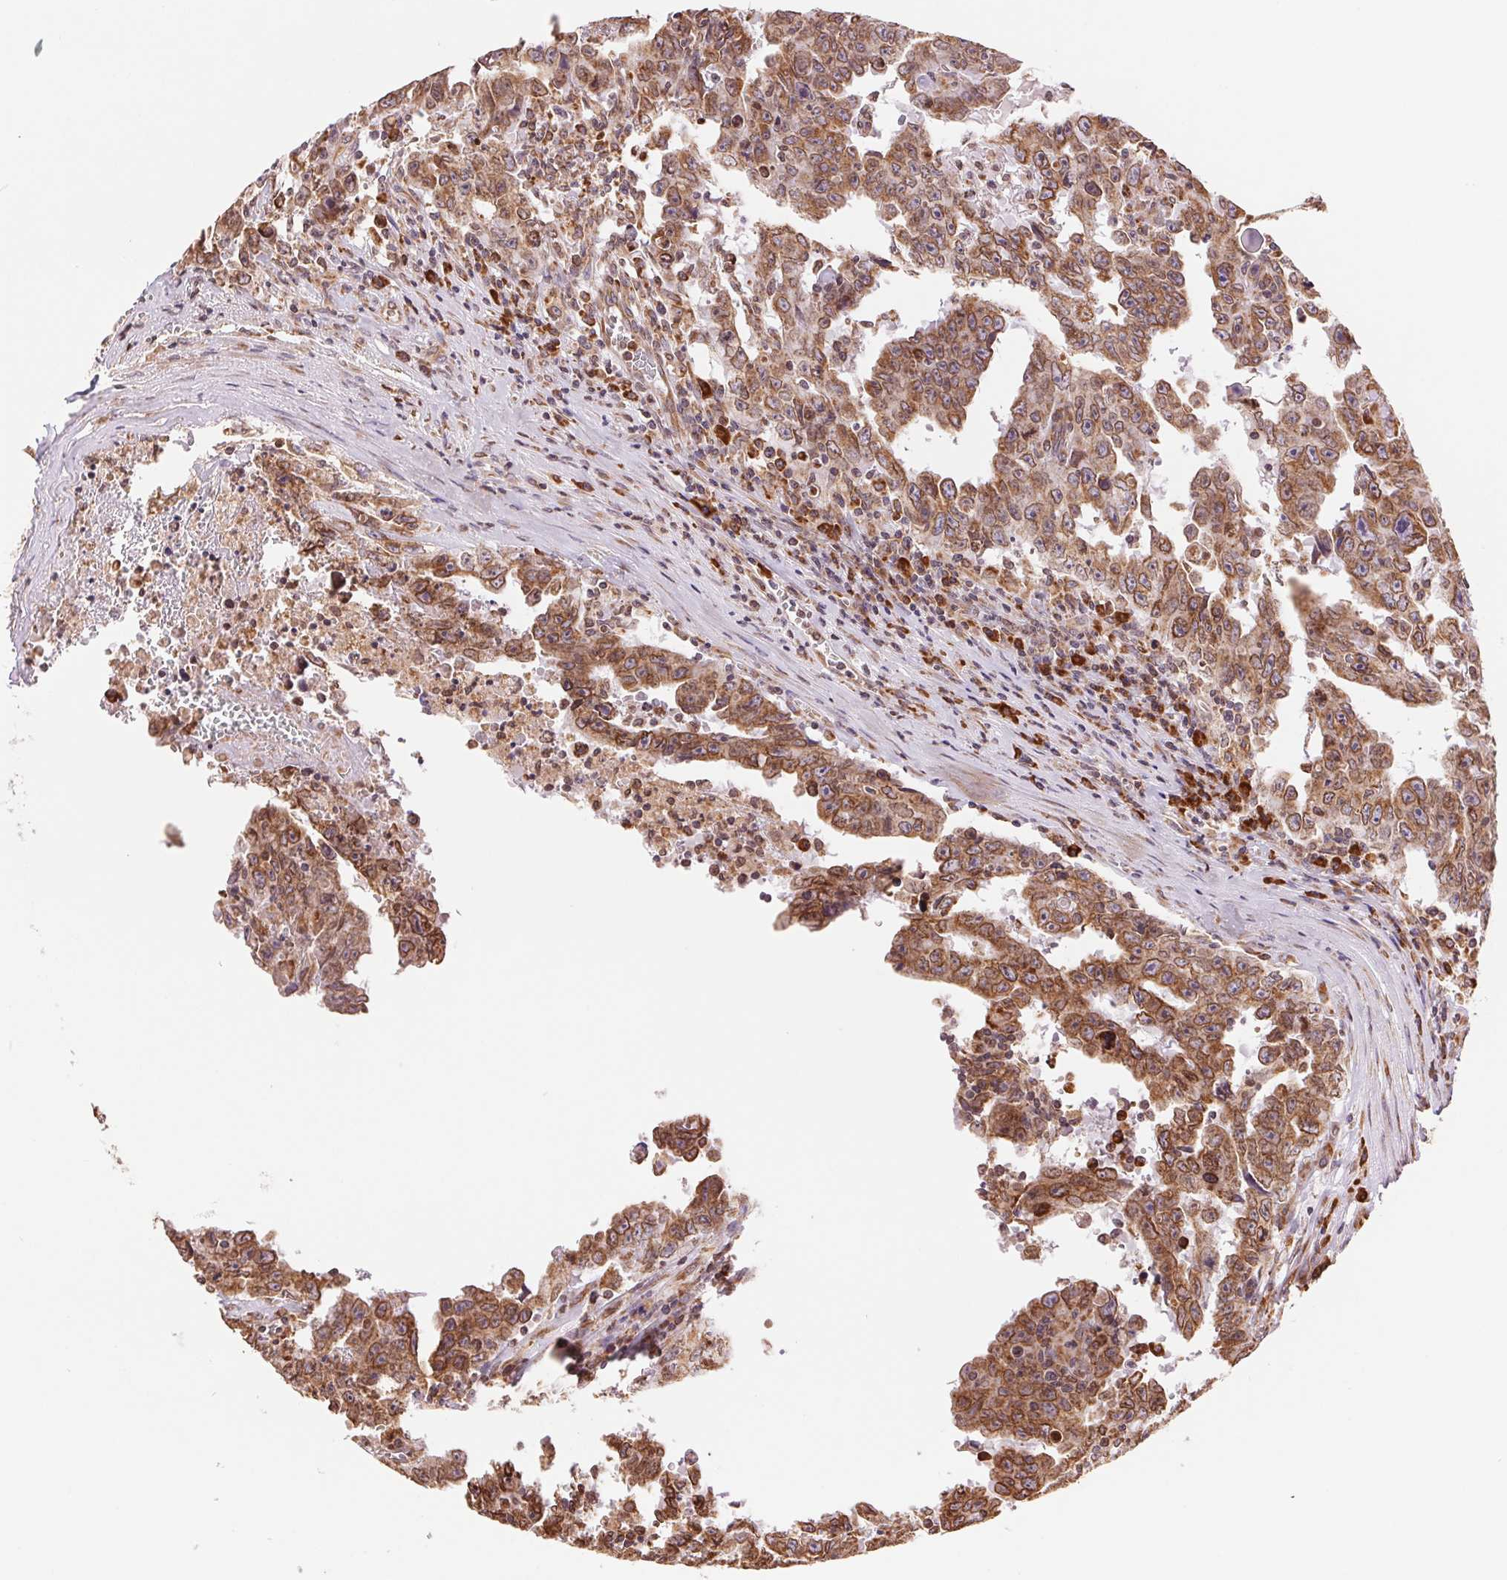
{"staining": {"intensity": "moderate", "quantity": ">75%", "location": "cytoplasmic/membranous,nuclear"}, "tissue": "testis cancer", "cell_type": "Tumor cells", "image_type": "cancer", "snomed": [{"axis": "morphology", "description": "Carcinoma, Embryonal, NOS"}, {"axis": "topography", "description": "Testis"}], "caption": "This histopathology image exhibits testis embryonal carcinoma stained with immunohistochemistry (IHC) to label a protein in brown. The cytoplasmic/membranous and nuclear of tumor cells show moderate positivity for the protein. Nuclei are counter-stained blue.", "gene": "RPN1", "patient": {"sex": "male", "age": 22}}